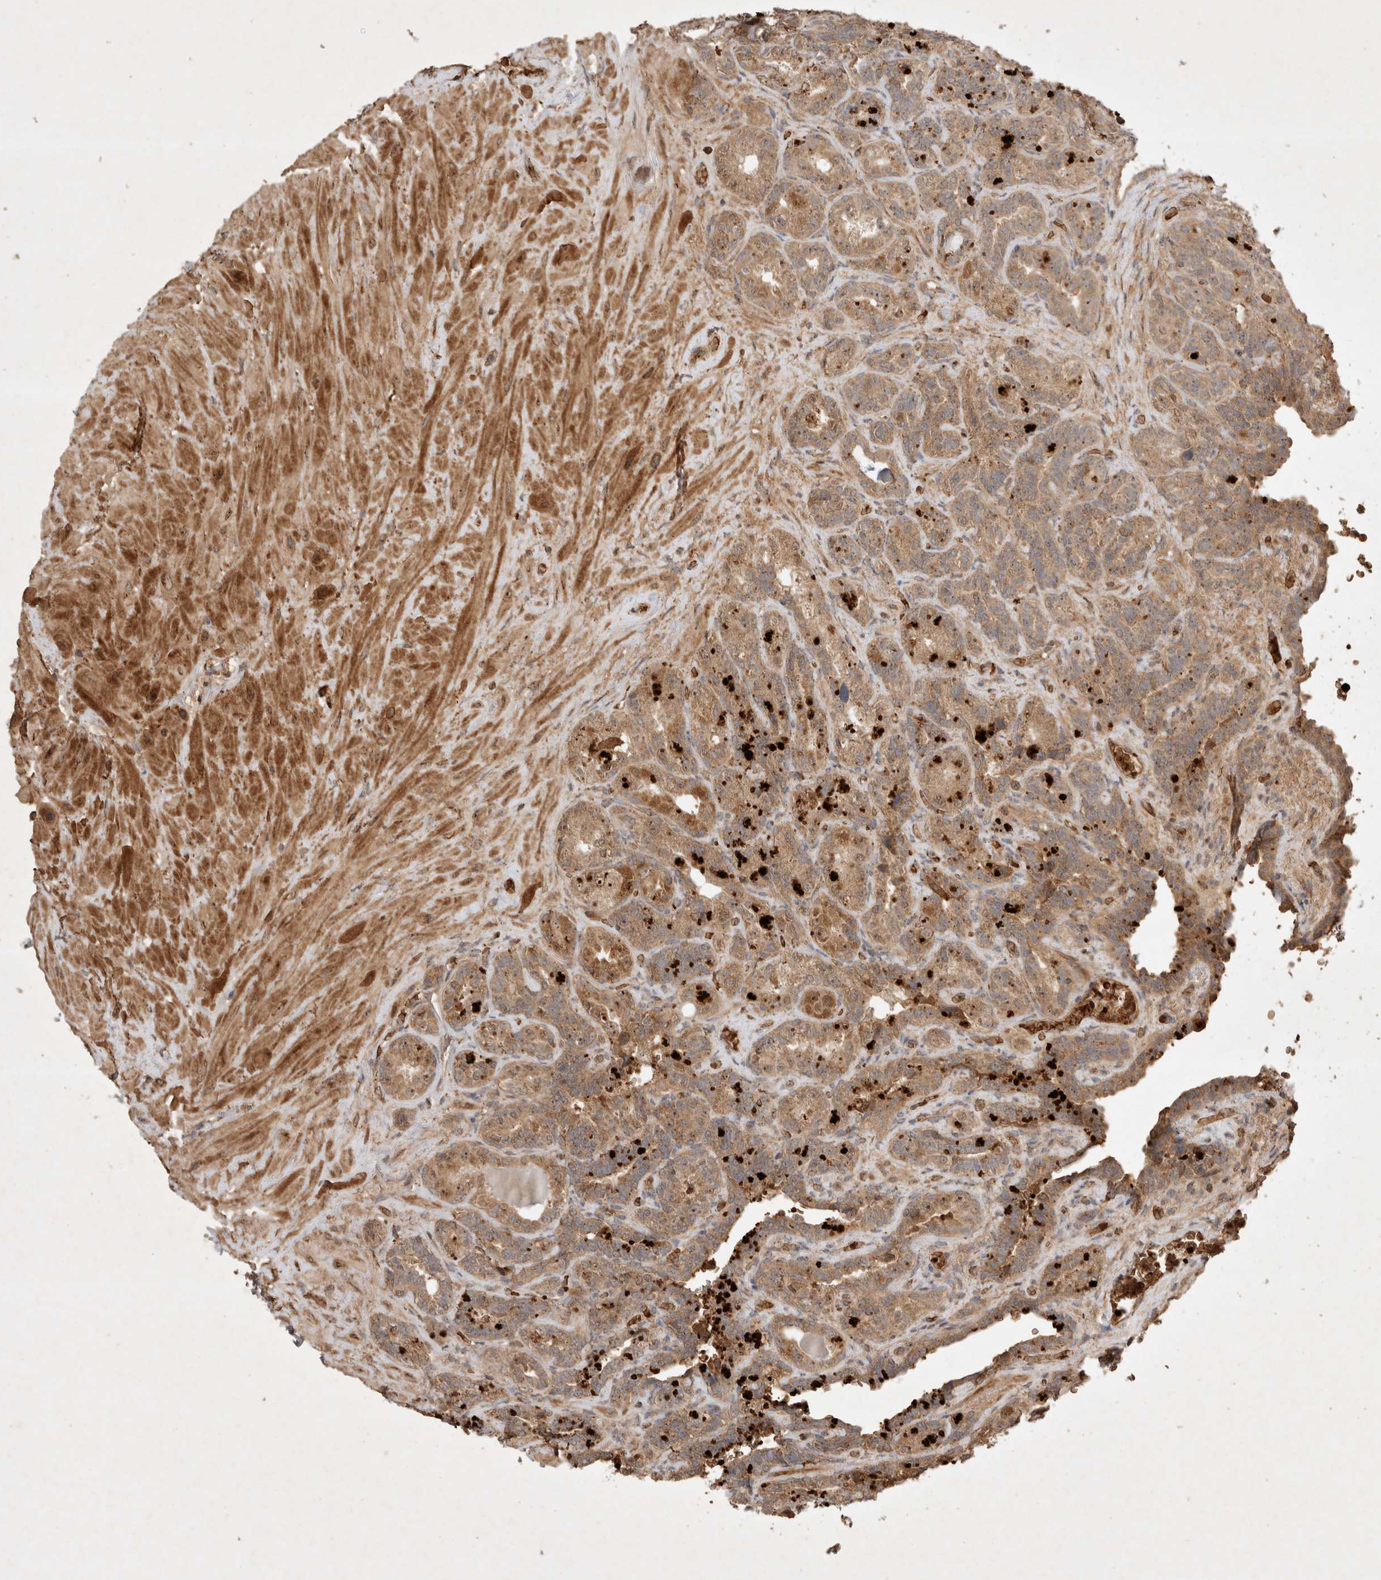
{"staining": {"intensity": "moderate", "quantity": ">75%", "location": "cytoplasmic/membranous"}, "tissue": "seminal vesicle", "cell_type": "Glandular cells", "image_type": "normal", "snomed": [{"axis": "morphology", "description": "Normal tissue, NOS"}, {"axis": "topography", "description": "Prostate"}, {"axis": "topography", "description": "Seminal veicle"}], "caption": "This photomicrograph exhibits IHC staining of unremarkable seminal vesicle, with medium moderate cytoplasmic/membranous positivity in approximately >75% of glandular cells.", "gene": "FAM221A", "patient": {"sex": "male", "age": 67}}